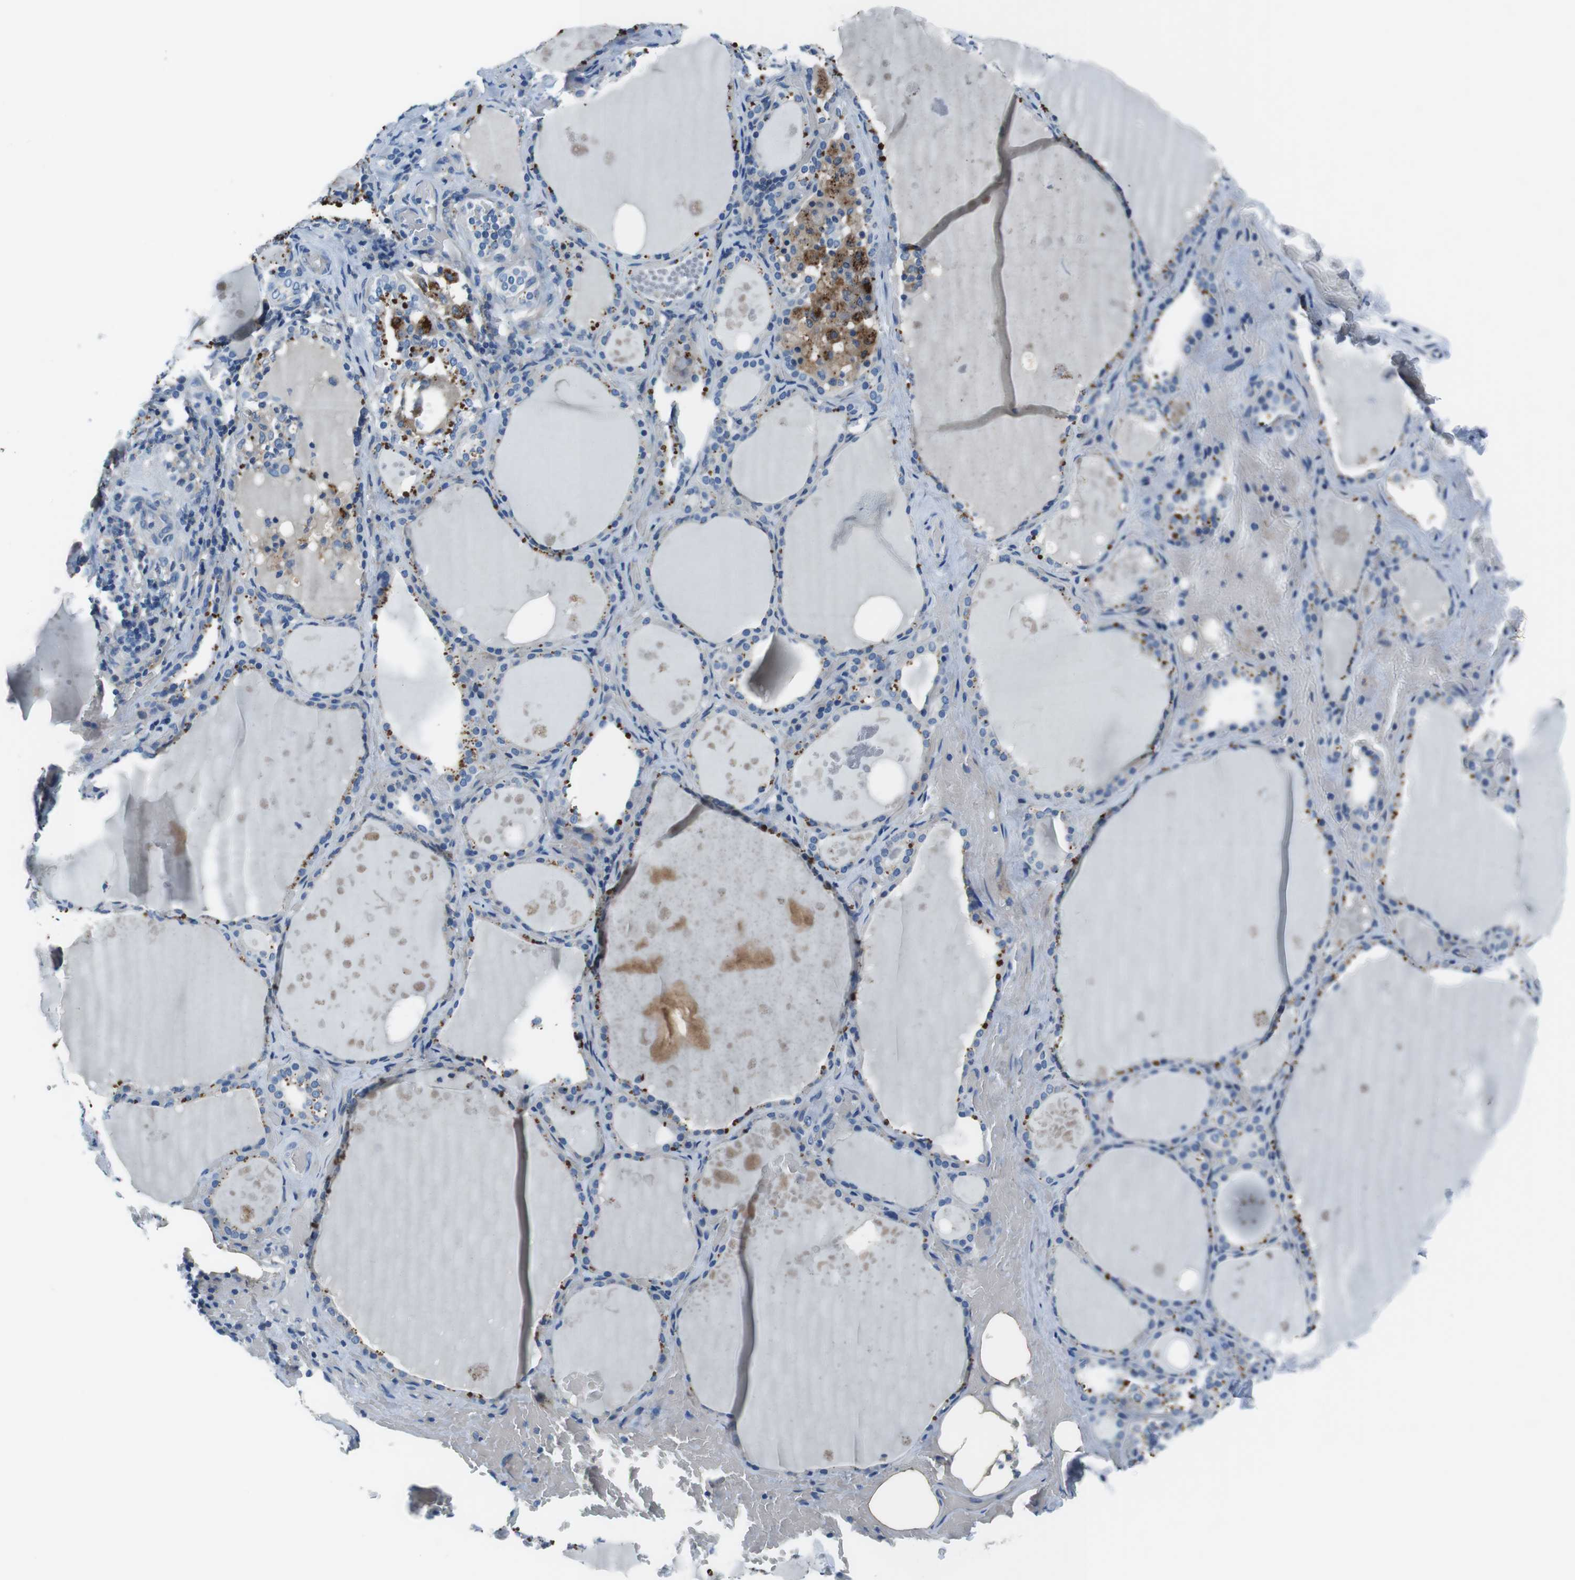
{"staining": {"intensity": "moderate", "quantity": "25%-75%", "location": "cytoplasmic/membranous"}, "tissue": "thyroid gland", "cell_type": "Glandular cells", "image_type": "normal", "snomed": [{"axis": "morphology", "description": "Normal tissue, NOS"}, {"axis": "topography", "description": "Thyroid gland"}], "caption": "Thyroid gland stained with IHC exhibits moderate cytoplasmic/membranous positivity in approximately 25%-75% of glandular cells.", "gene": "TULP3", "patient": {"sex": "male", "age": 61}}